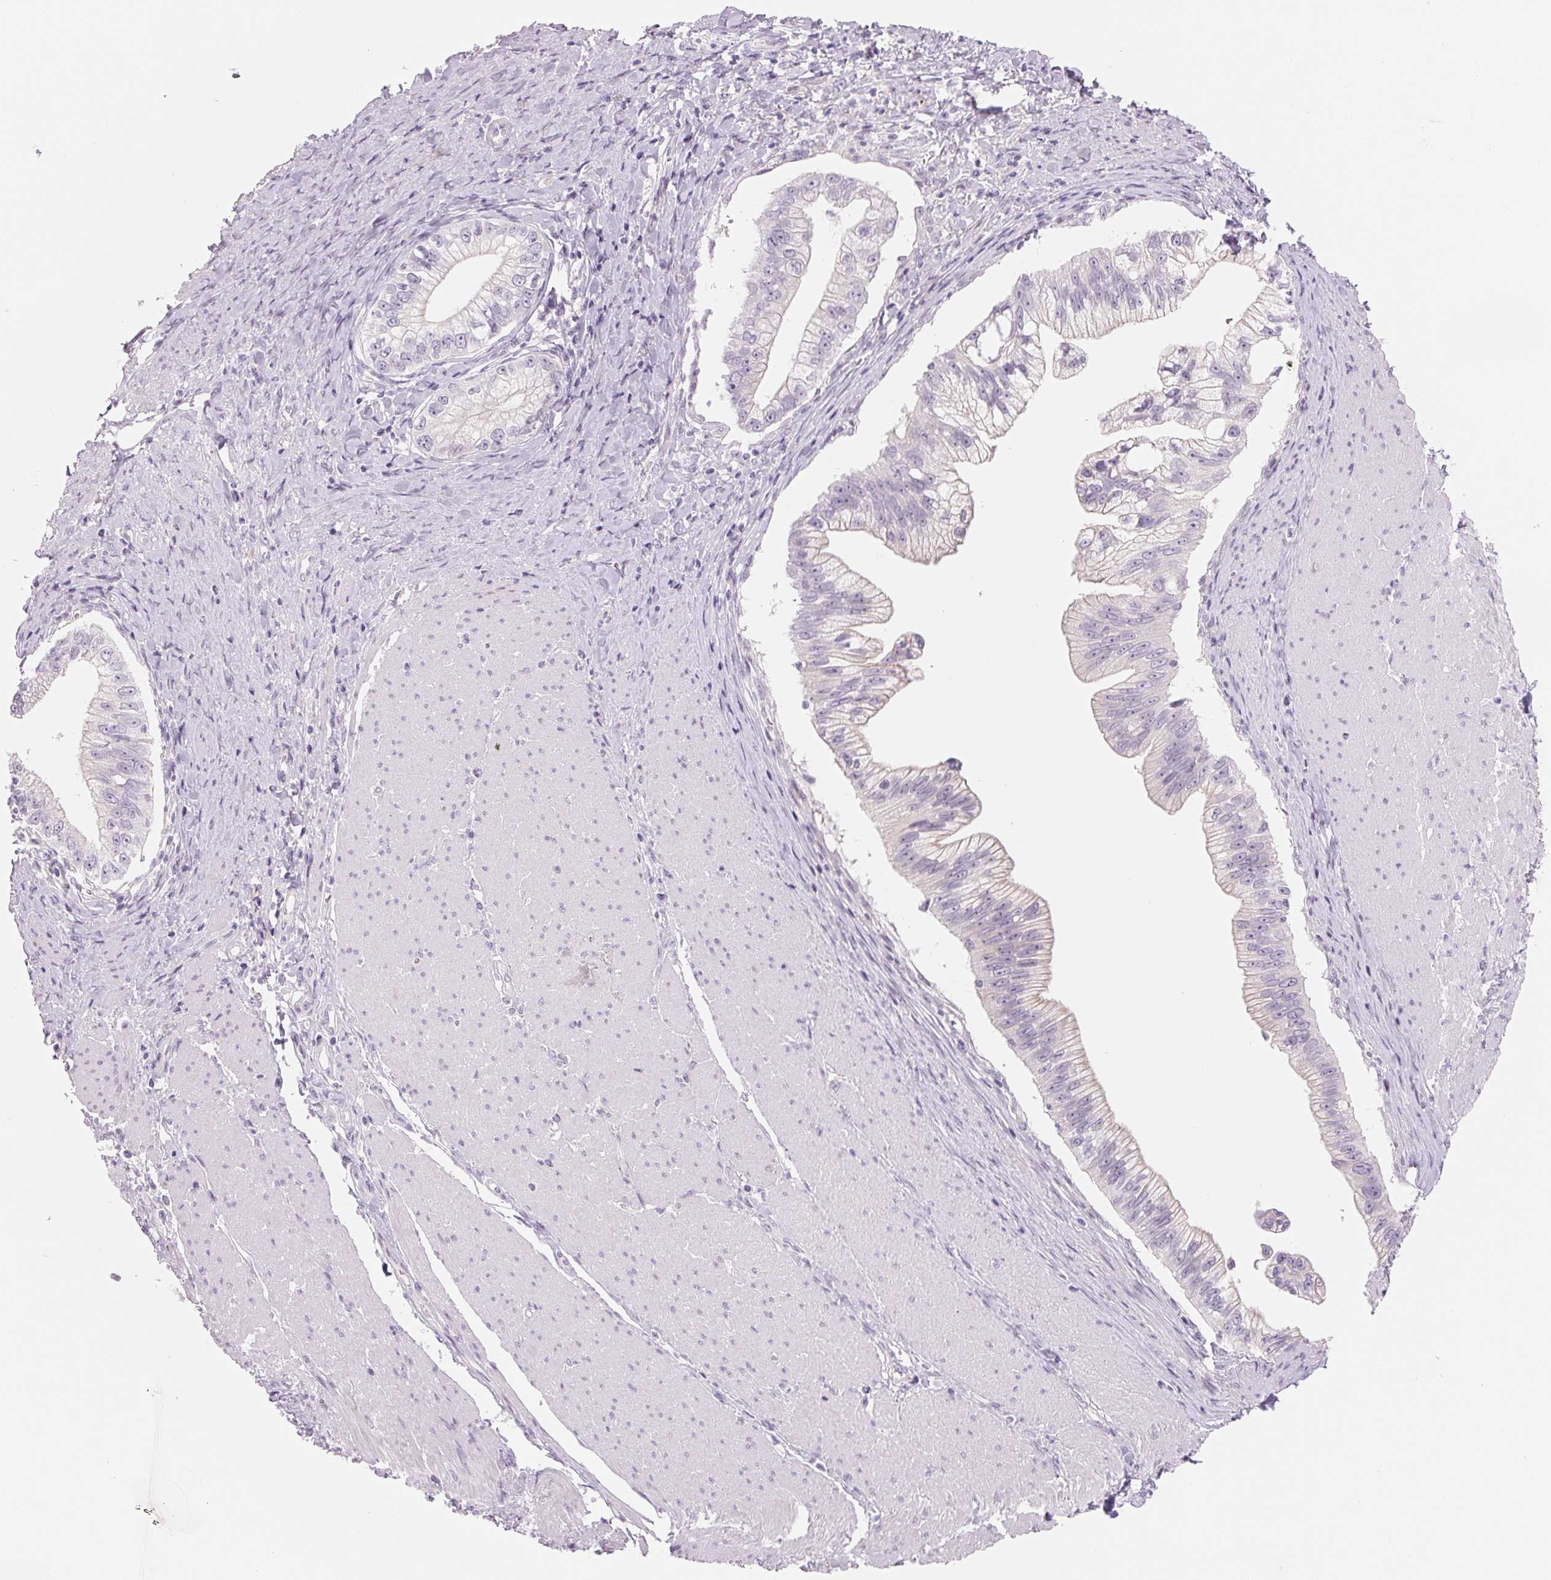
{"staining": {"intensity": "negative", "quantity": "none", "location": "none"}, "tissue": "pancreatic cancer", "cell_type": "Tumor cells", "image_type": "cancer", "snomed": [{"axis": "morphology", "description": "Adenocarcinoma, NOS"}, {"axis": "topography", "description": "Pancreas"}], "caption": "This is an immunohistochemistry photomicrograph of pancreatic cancer. There is no expression in tumor cells.", "gene": "CCDC168", "patient": {"sex": "male", "age": 70}}